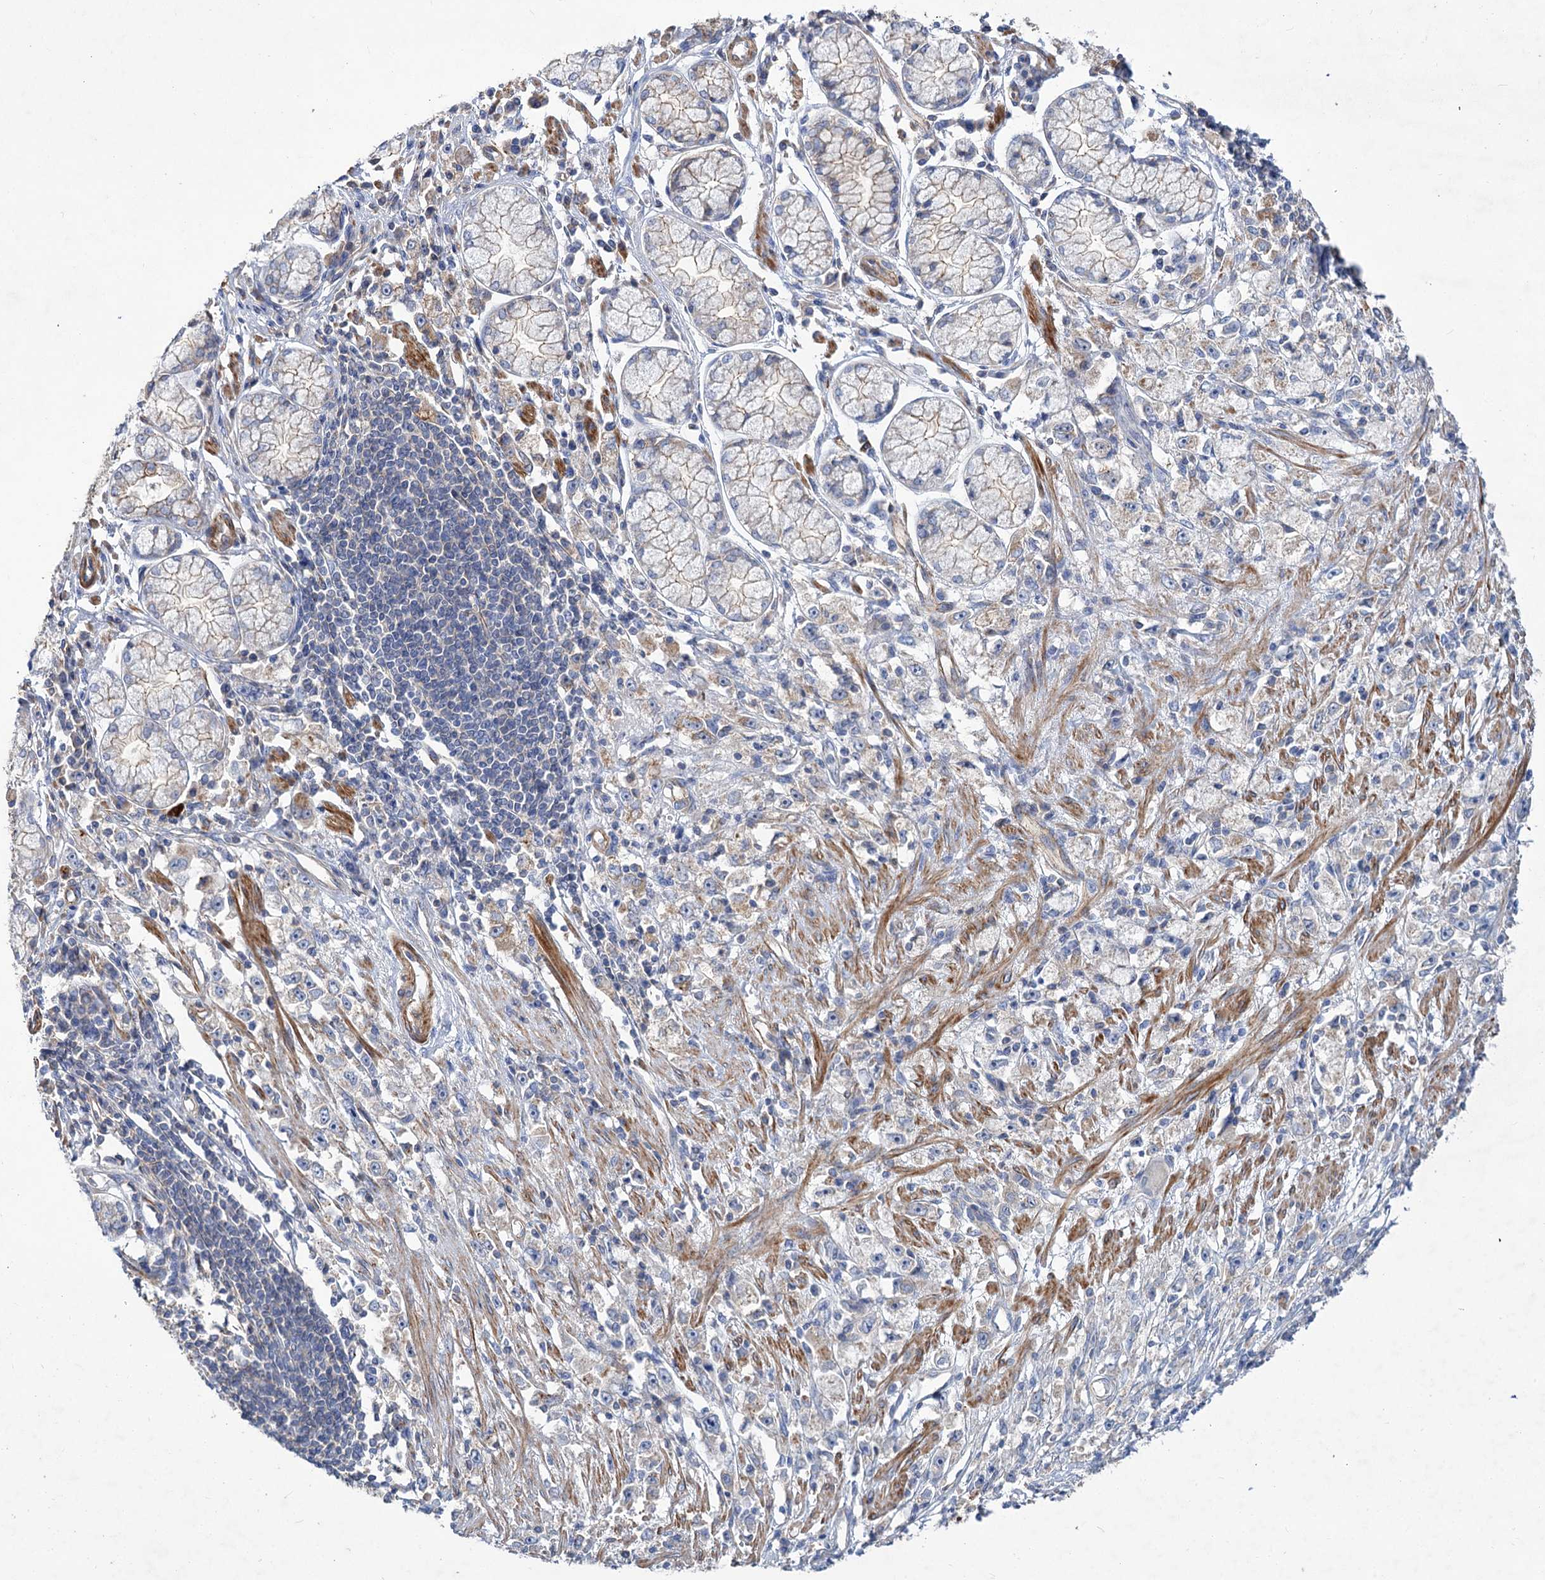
{"staining": {"intensity": "negative", "quantity": "none", "location": "none"}, "tissue": "stomach cancer", "cell_type": "Tumor cells", "image_type": "cancer", "snomed": [{"axis": "morphology", "description": "Adenocarcinoma, NOS"}, {"axis": "topography", "description": "Stomach"}], "caption": "IHC micrograph of stomach adenocarcinoma stained for a protein (brown), which reveals no expression in tumor cells. (DAB (3,3'-diaminobenzidine) immunohistochemistry (IHC) with hematoxylin counter stain).", "gene": "NUDCD2", "patient": {"sex": "female", "age": 59}}